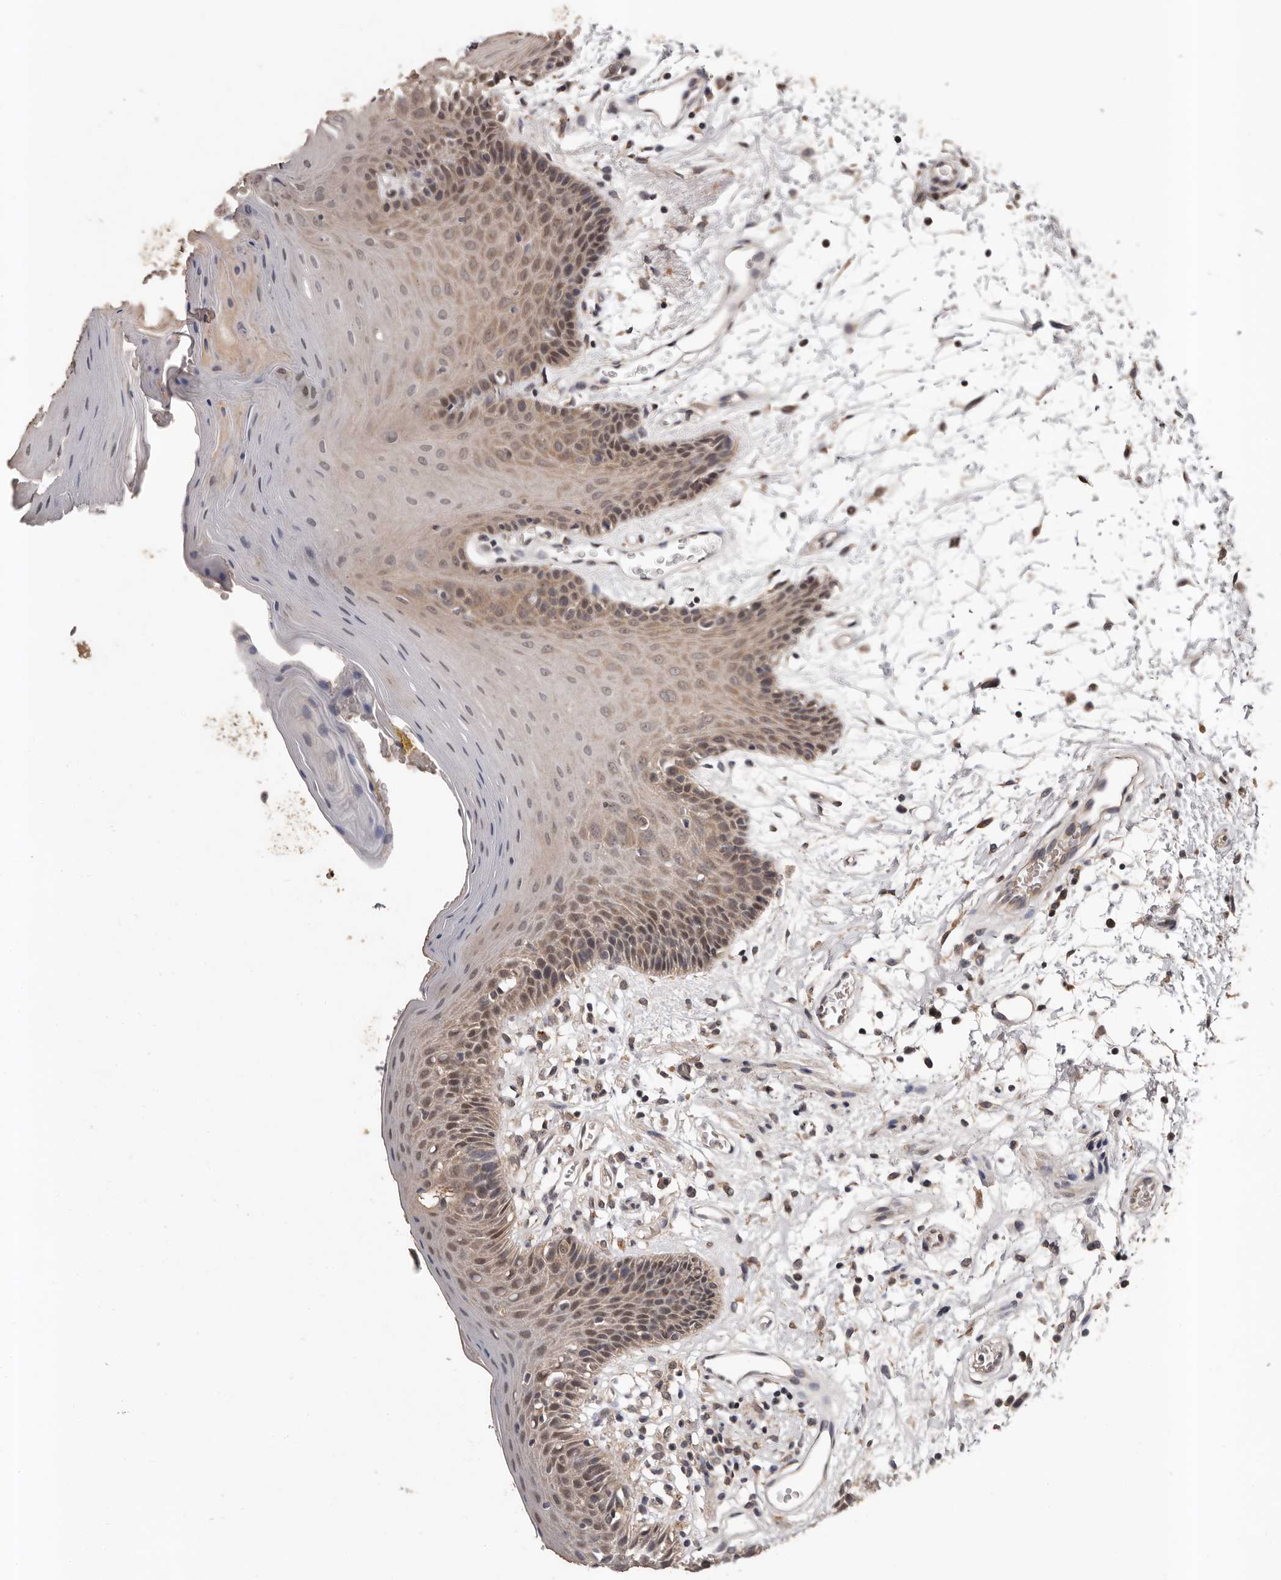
{"staining": {"intensity": "moderate", "quantity": "25%-75%", "location": "cytoplasmic/membranous"}, "tissue": "oral mucosa", "cell_type": "Squamous epithelial cells", "image_type": "normal", "snomed": [{"axis": "morphology", "description": "Normal tissue, NOS"}, {"axis": "morphology", "description": "Squamous cell carcinoma, NOS"}, {"axis": "topography", "description": "Skeletal muscle"}, {"axis": "topography", "description": "Oral tissue"}, {"axis": "topography", "description": "Salivary gland"}, {"axis": "topography", "description": "Head-Neck"}], "caption": "The photomicrograph demonstrates staining of unremarkable oral mucosa, revealing moderate cytoplasmic/membranous protein positivity (brown color) within squamous epithelial cells. The staining is performed using DAB (3,3'-diaminobenzidine) brown chromogen to label protein expression. The nuclei are counter-stained blue using hematoxylin.", "gene": "VPS37A", "patient": {"sex": "male", "age": 54}}